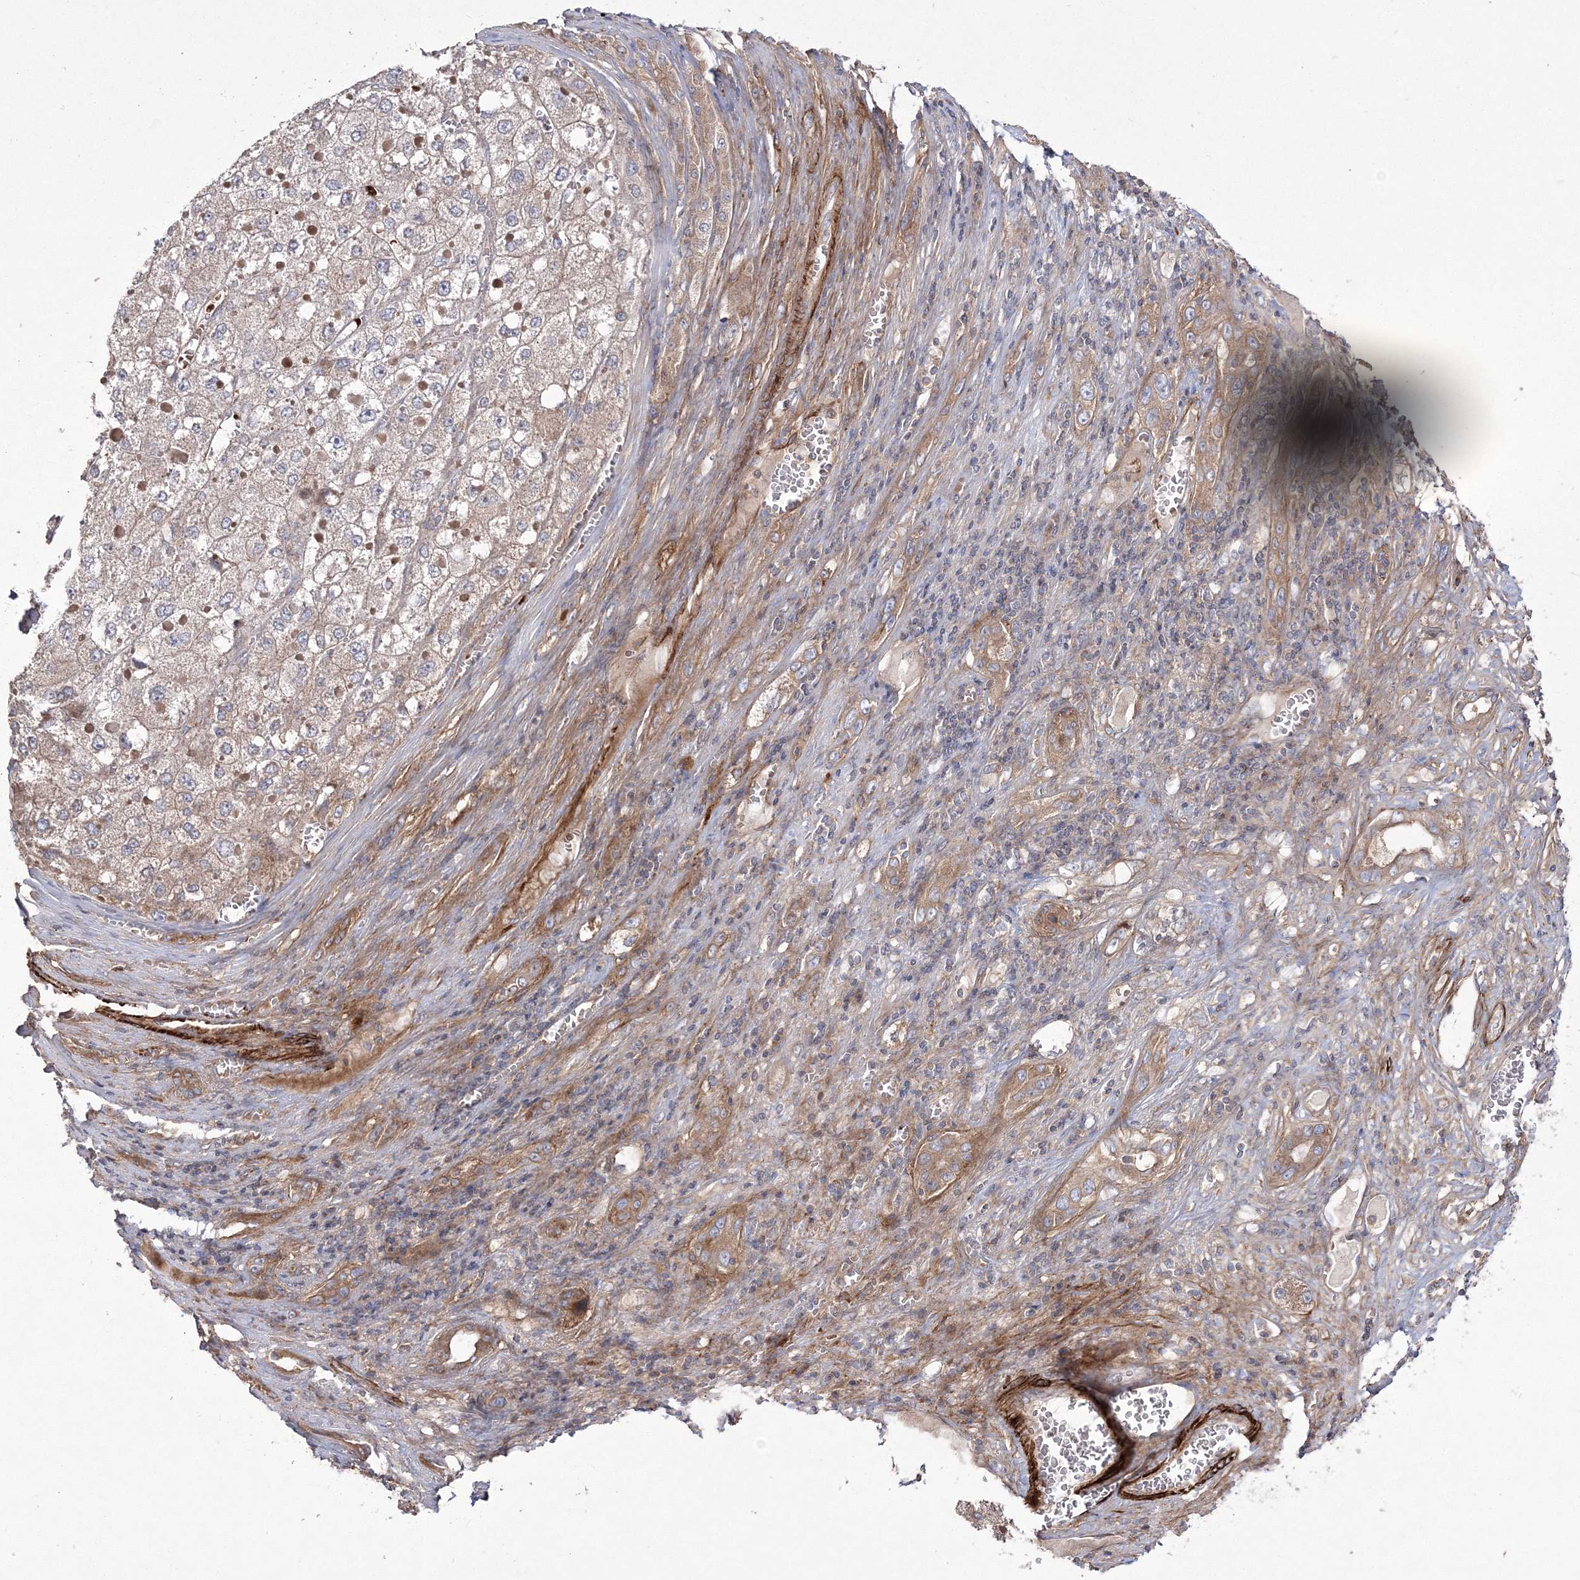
{"staining": {"intensity": "weak", "quantity": "<25%", "location": "cytoplasmic/membranous"}, "tissue": "liver cancer", "cell_type": "Tumor cells", "image_type": "cancer", "snomed": [{"axis": "morphology", "description": "Carcinoma, Hepatocellular, NOS"}, {"axis": "topography", "description": "Liver"}], "caption": "Tumor cells are negative for protein expression in human liver cancer (hepatocellular carcinoma).", "gene": "ZSWIM6", "patient": {"sex": "female", "age": 73}}